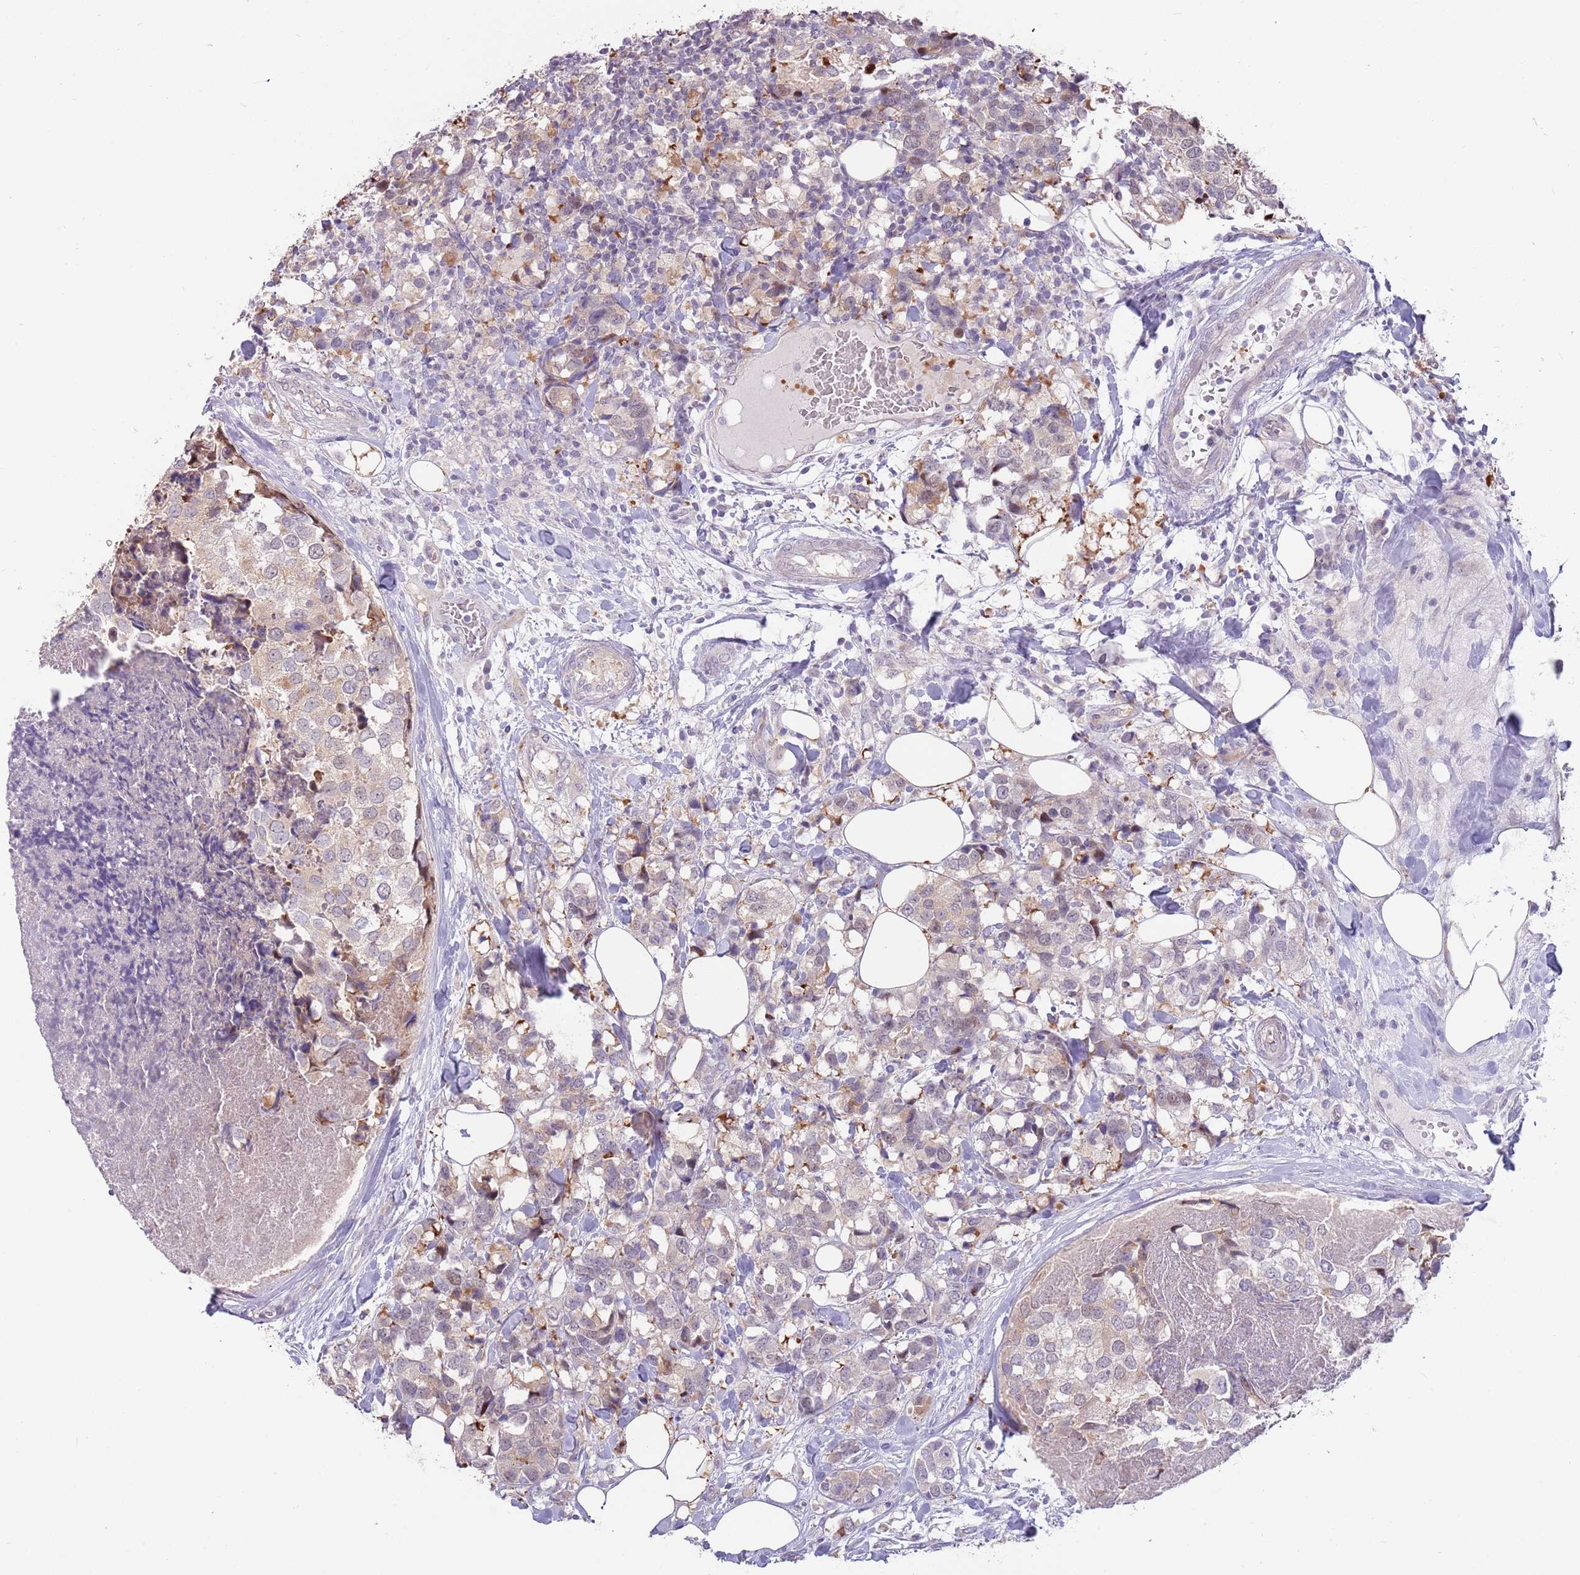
{"staining": {"intensity": "weak", "quantity": "25%-75%", "location": "cytoplasmic/membranous"}, "tissue": "breast cancer", "cell_type": "Tumor cells", "image_type": "cancer", "snomed": [{"axis": "morphology", "description": "Lobular carcinoma"}, {"axis": "topography", "description": "Breast"}], "caption": "Protein expression by immunohistochemistry demonstrates weak cytoplasmic/membranous staining in about 25%-75% of tumor cells in breast cancer (lobular carcinoma).", "gene": "LDHD", "patient": {"sex": "female", "age": 59}}